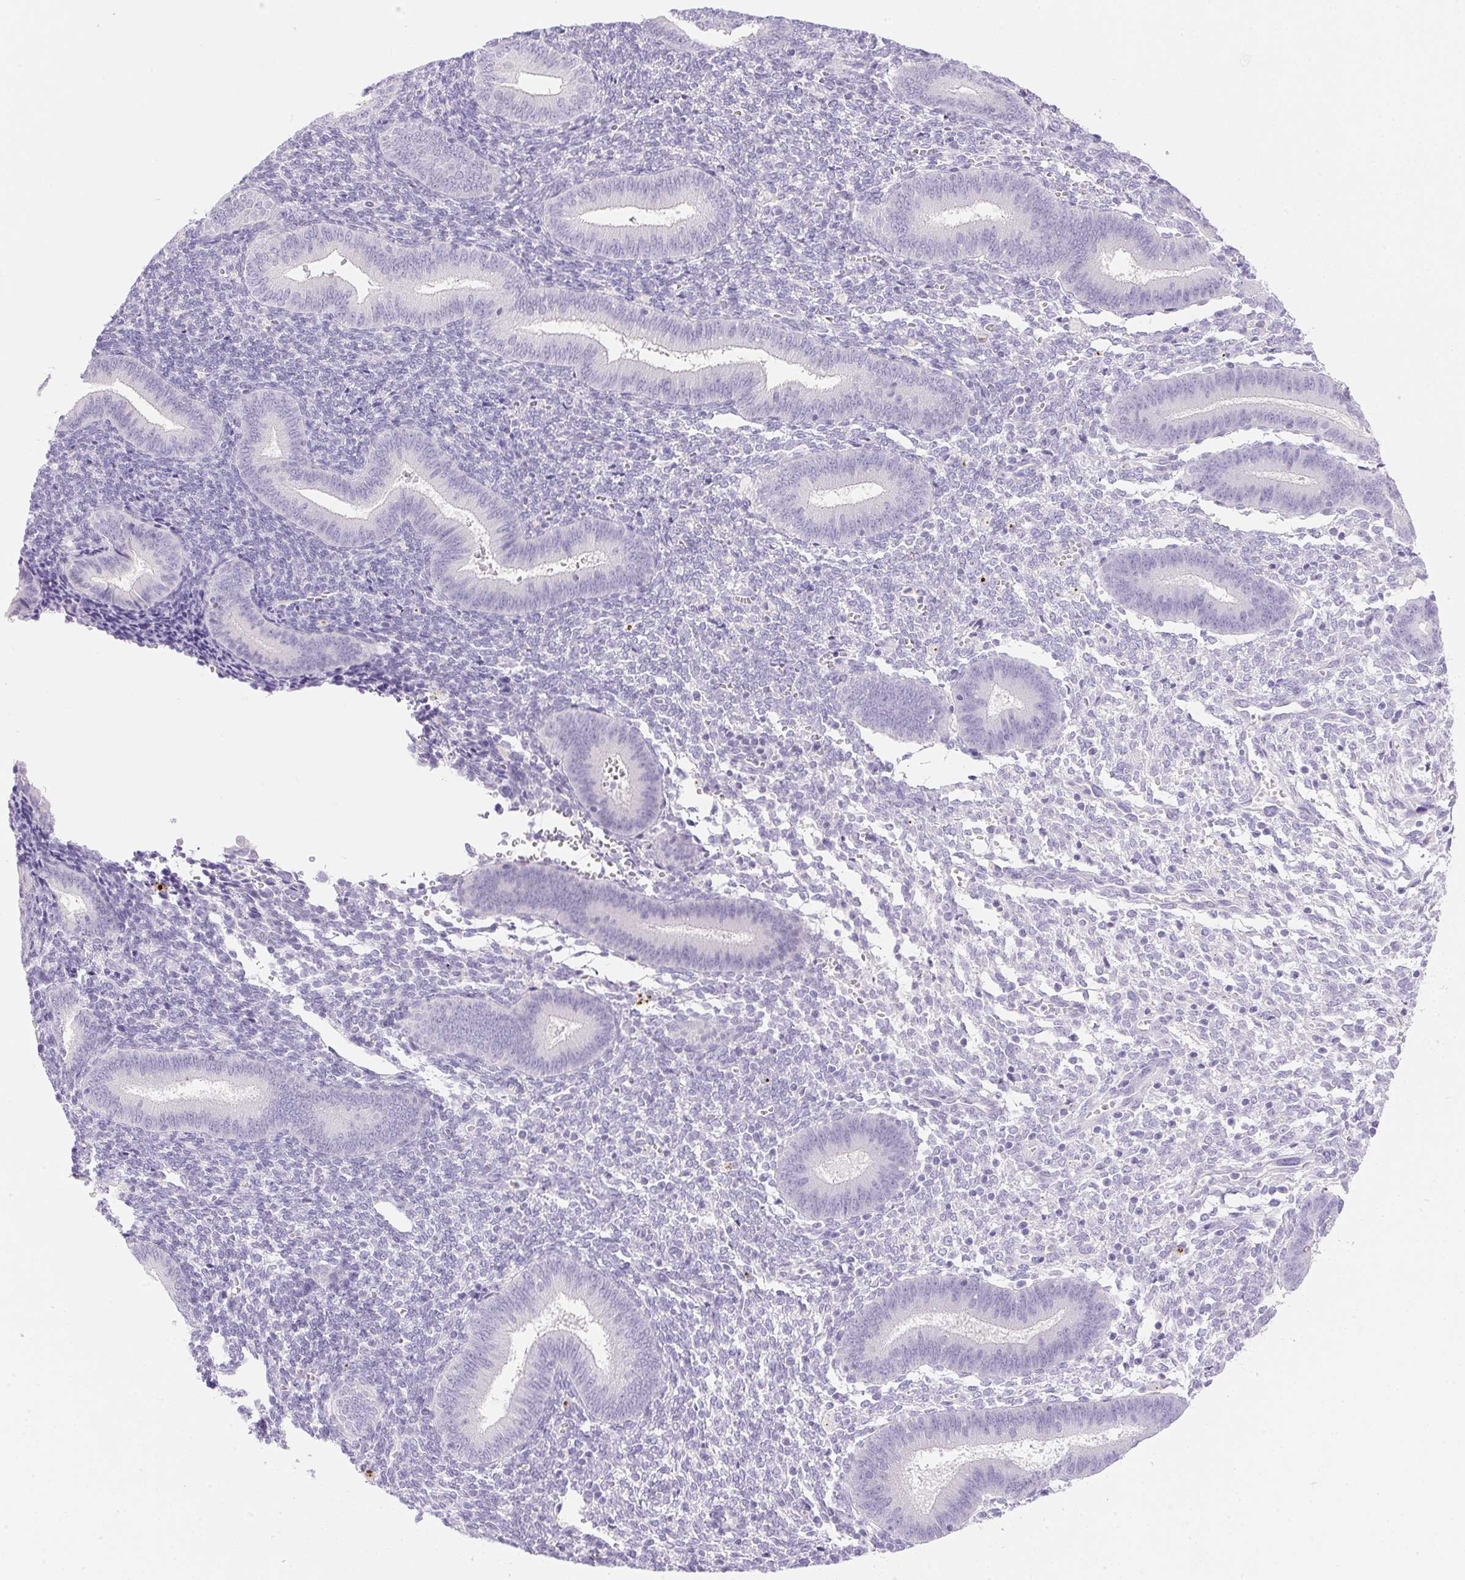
{"staining": {"intensity": "negative", "quantity": "none", "location": "none"}, "tissue": "endometrium", "cell_type": "Cells in endometrial stroma", "image_type": "normal", "snomed": [{"axis": "morphology", "description": "Normal tissue, NOS"}, {"axis": "topography", "description": "Endometrium"}], "caption": "DAB immunohistochemical staining of benign endometrium displays no significant positivity in cells in endometrial stroma. (DAB (3,3'-diaminobenzidine) immunohistochemistry, high magnification).", "gene": "ATP6V0A4", "patient": {"sex": "female", "age": 25}}